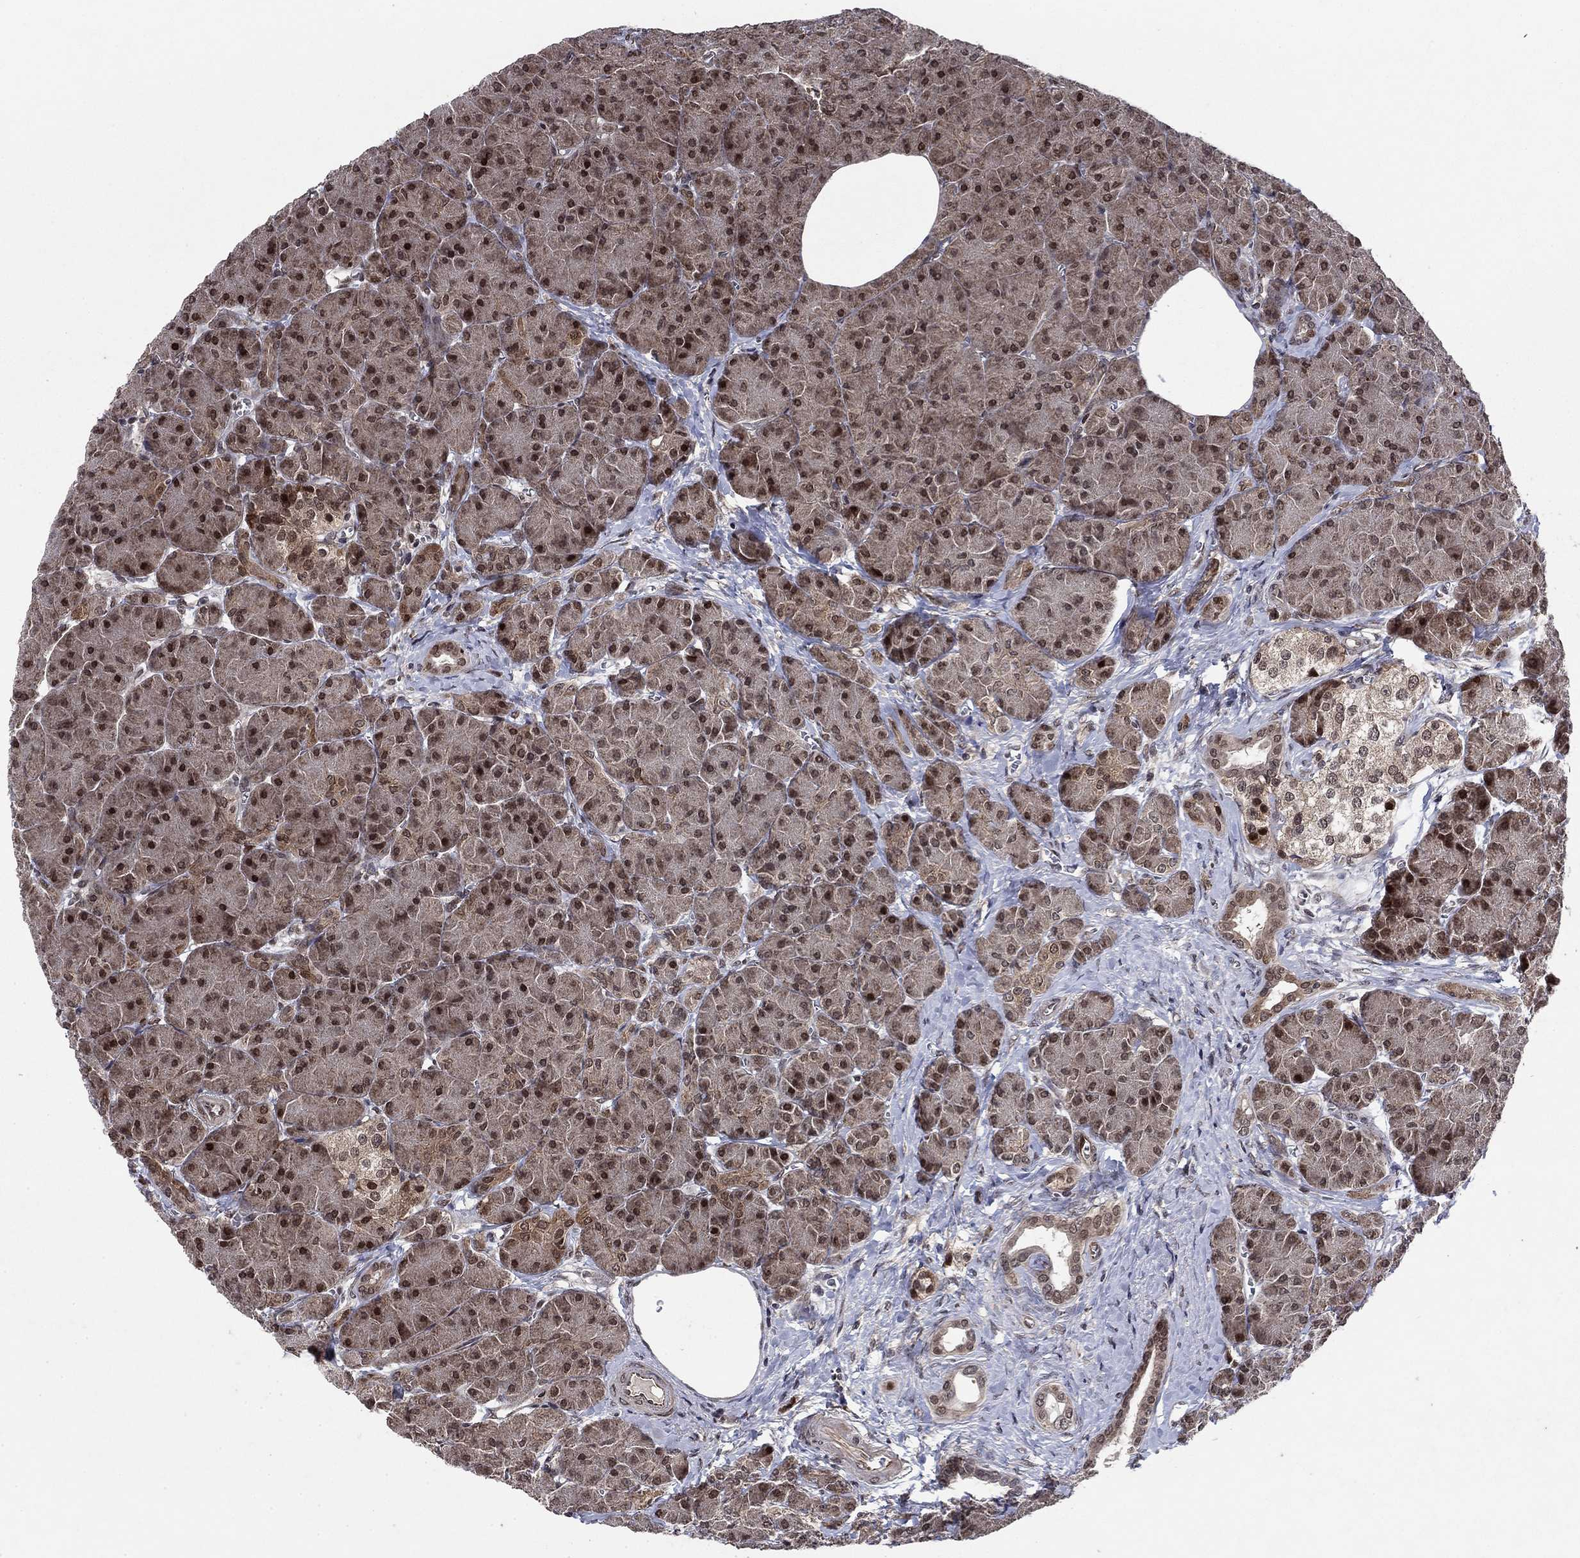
{"staining": {"intensity": "strong", "quantity": "25%-75%", "location": "cytoplasmic/membranous,nuclear"}, "tissue": "pancreas", "cell_type": "Exocrine glandular cells", "image_type": "normal", "snomed": [{"axis": "morphology", "description": "Normal tissue, NOS"}, {"axis": "topography", "description": "Pancreas"}], "caption": "Pancreas was stained to show a protein in brown. There is high levels of strong cytoplasmic/membranous,nuclear staining in about 25%-75% of exocrine glandular cells.", "gene": "PRICKLE4", "patient": {"sex": "male", "age": 61}}